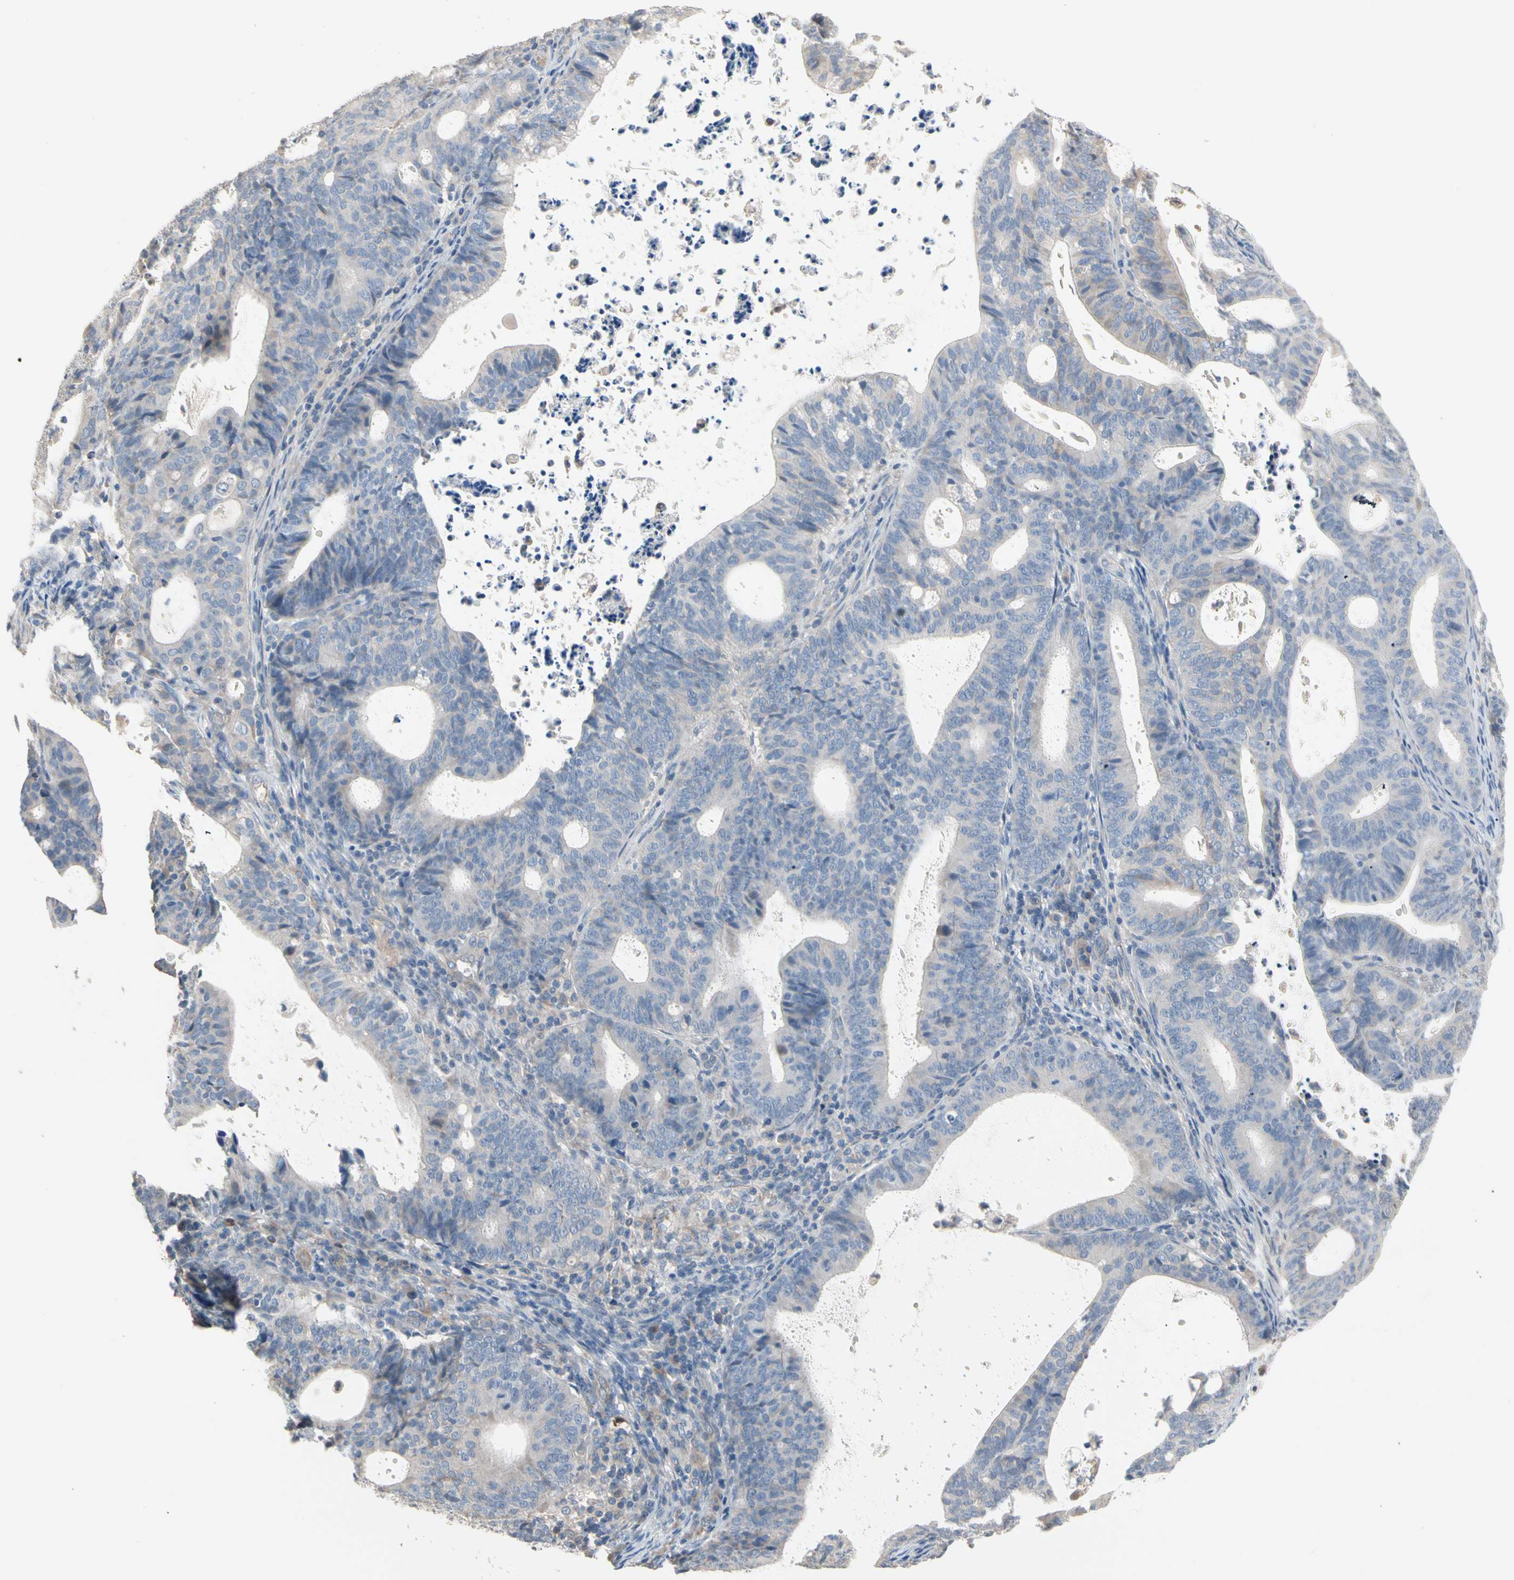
{"staining": {"intensity": "negative", "quantity": "none", "location": "none"}, "tissue": "endometrial cancer", "cell_type": "Tumor cells", "image_type": "cancer", "snomed": [{"axis": "morphology", "description": "Adenocarcinoma, NOS"}, {"axis": "topography", "description": "Uterus"}], "caption": "The photomicrograph shows no significant staining in tumor cells of endometrial cancer.", "gene": "BBOX1", "patient": {"sex": "female", "age": 83}}